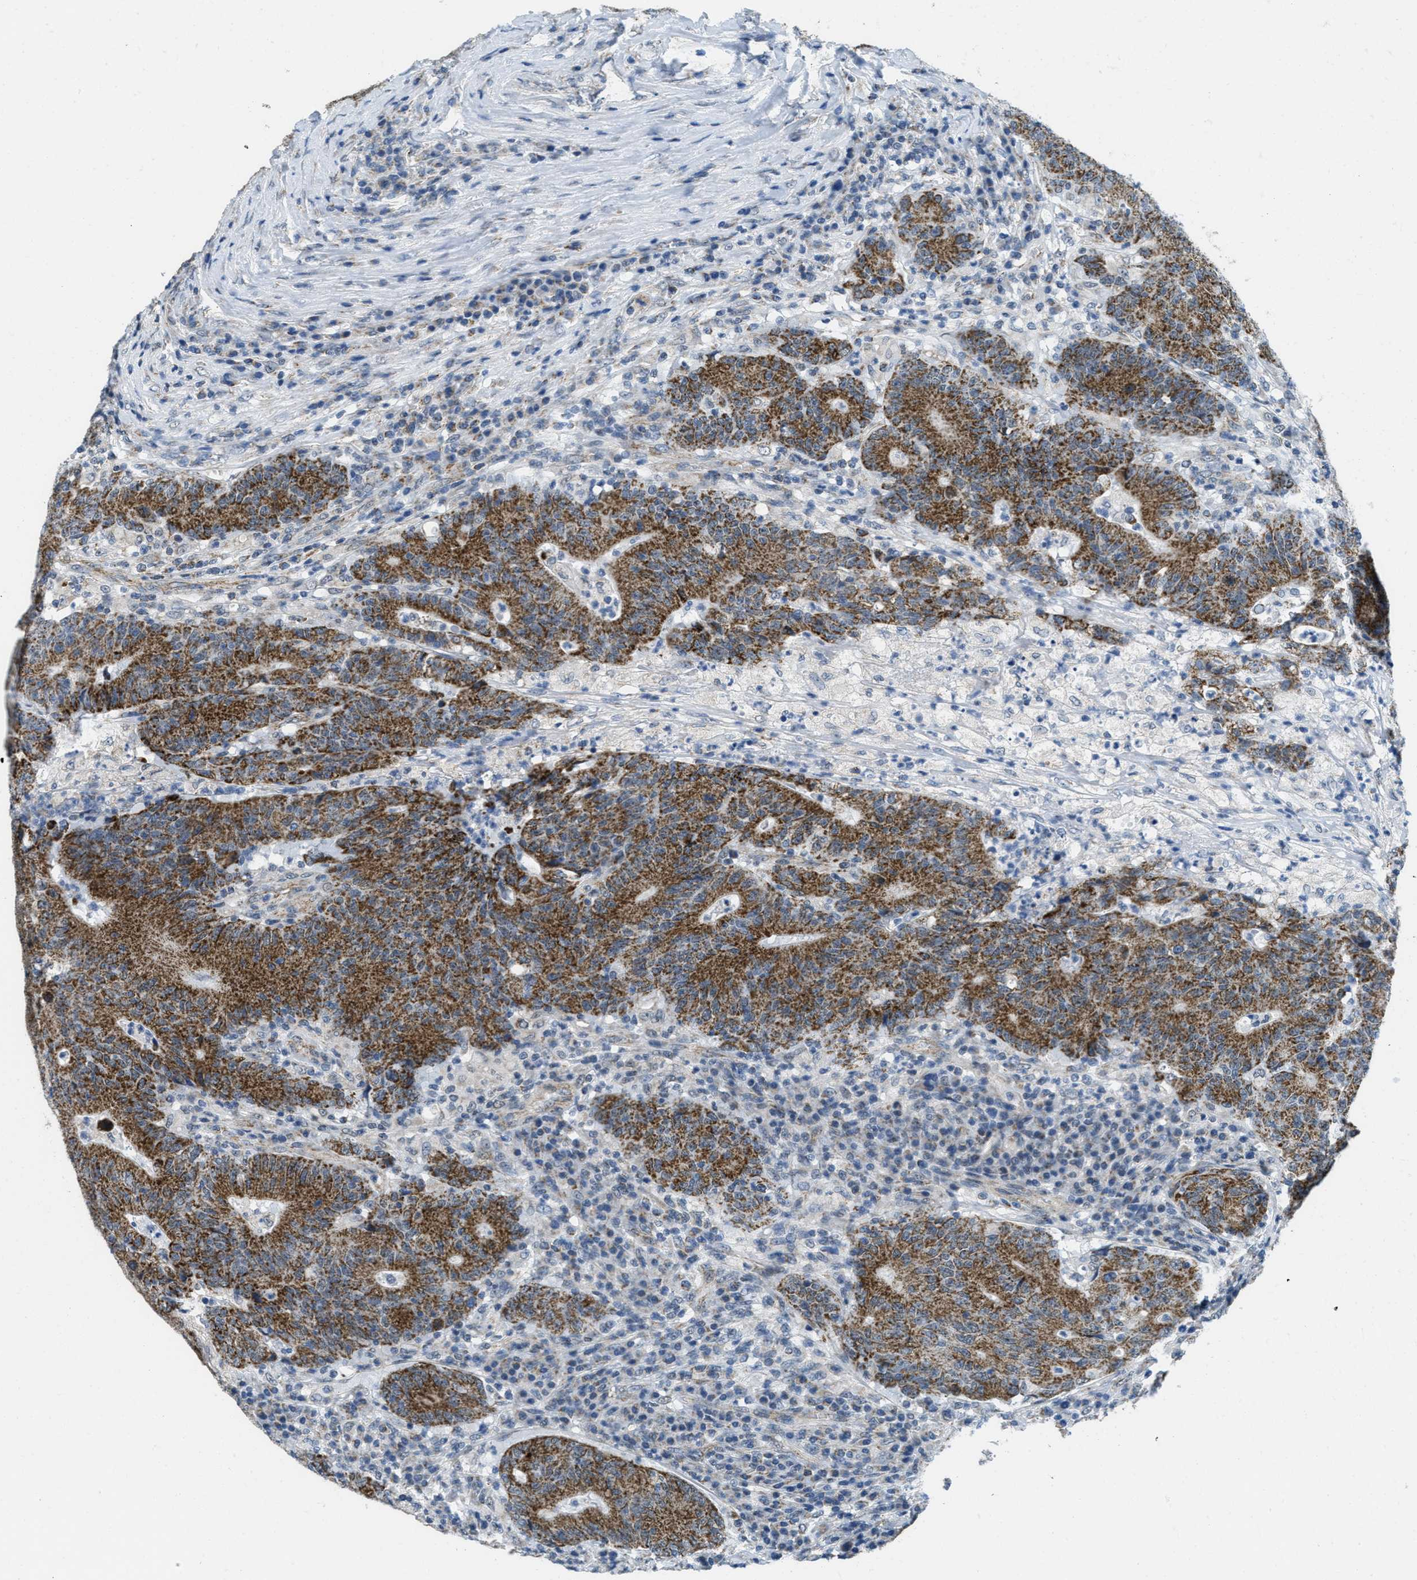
{"staining": {"intensity": "moderate", "quantity": ">75%", "location": "cytoplasmic/membranous"}, "tissue": "colorectal cancer", "cell_type": "Tumor cells", "image_type": "cancer", "snomed": [{"axis": "morphology", "description": "Normal tissue, NOS"}, {"axis": "morphology", "description": "Adenocarcinoma, NOS"}, {"axis": "topography", "description": "Colon"}], "caption": "The histopathology image demonstrates a brown stain indicating the presence of a protein in the cytoplasmic/membranous of tumor cells in adenocarcinoma (colorectal). (DAB IHC, brown staining for protein, blue staining for nuclei).", "gene": "TOMM70", "patient": {"sex": "female", "age": 75}}